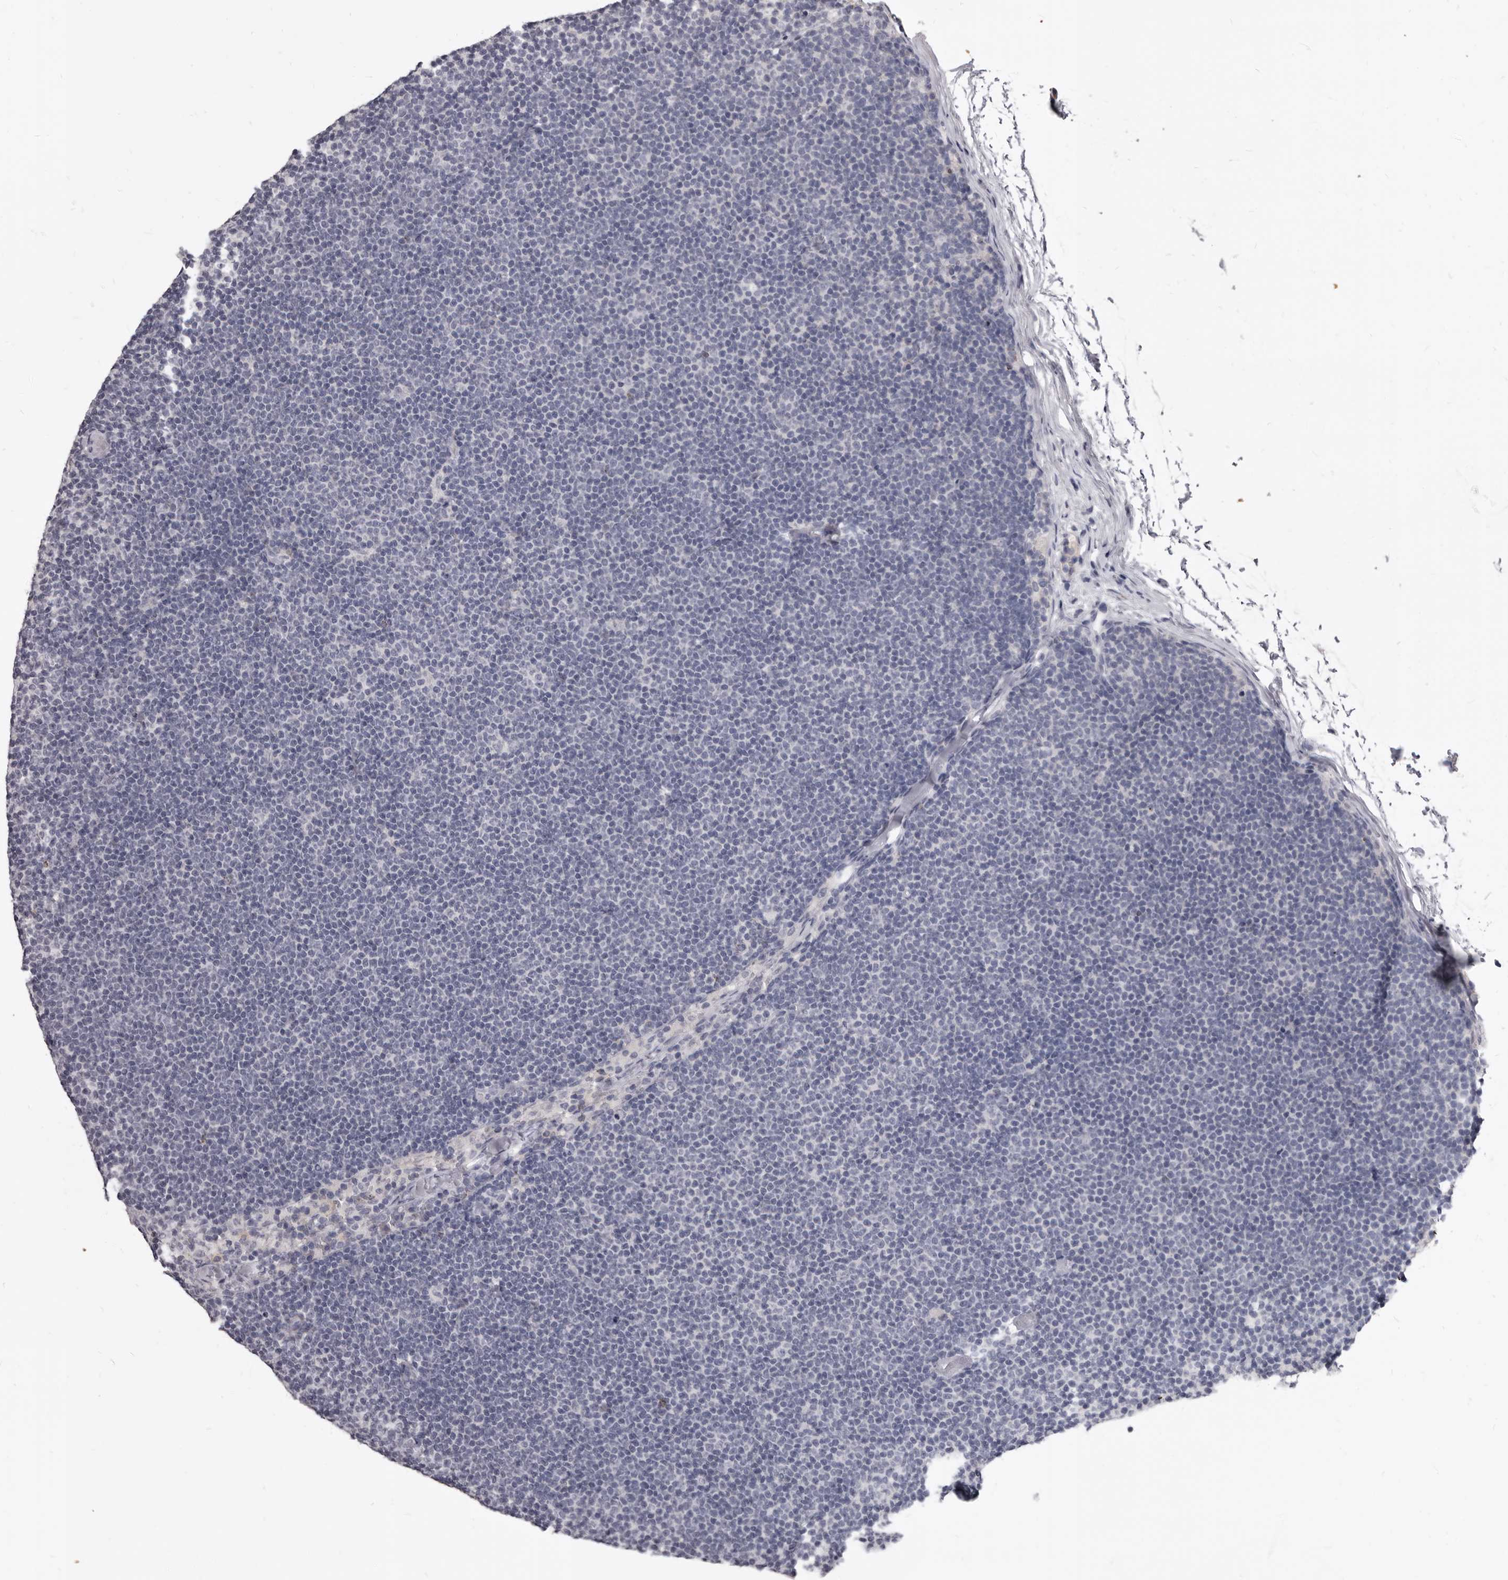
{"staining": {"intensity": "negative", "quantity": "none", "location": "none"}, "tissue": "lymphoma", "cell_type": "Tumor cells", "image_type": "cancer", "snomed": [{"axis": "morphology", "description": "Malignant lymphoma, non-Hodgkin's type, Low grade"}, {"axis": "topography", "description": "Lymph node"}], "caption": "Histopathology image shows no significant protein positivity in tumor cells of low-grade malignant lymphoma, non-Hodgkin's type.", "gene": "GZMH", "patient": {"sex": "female", "age": 53}}